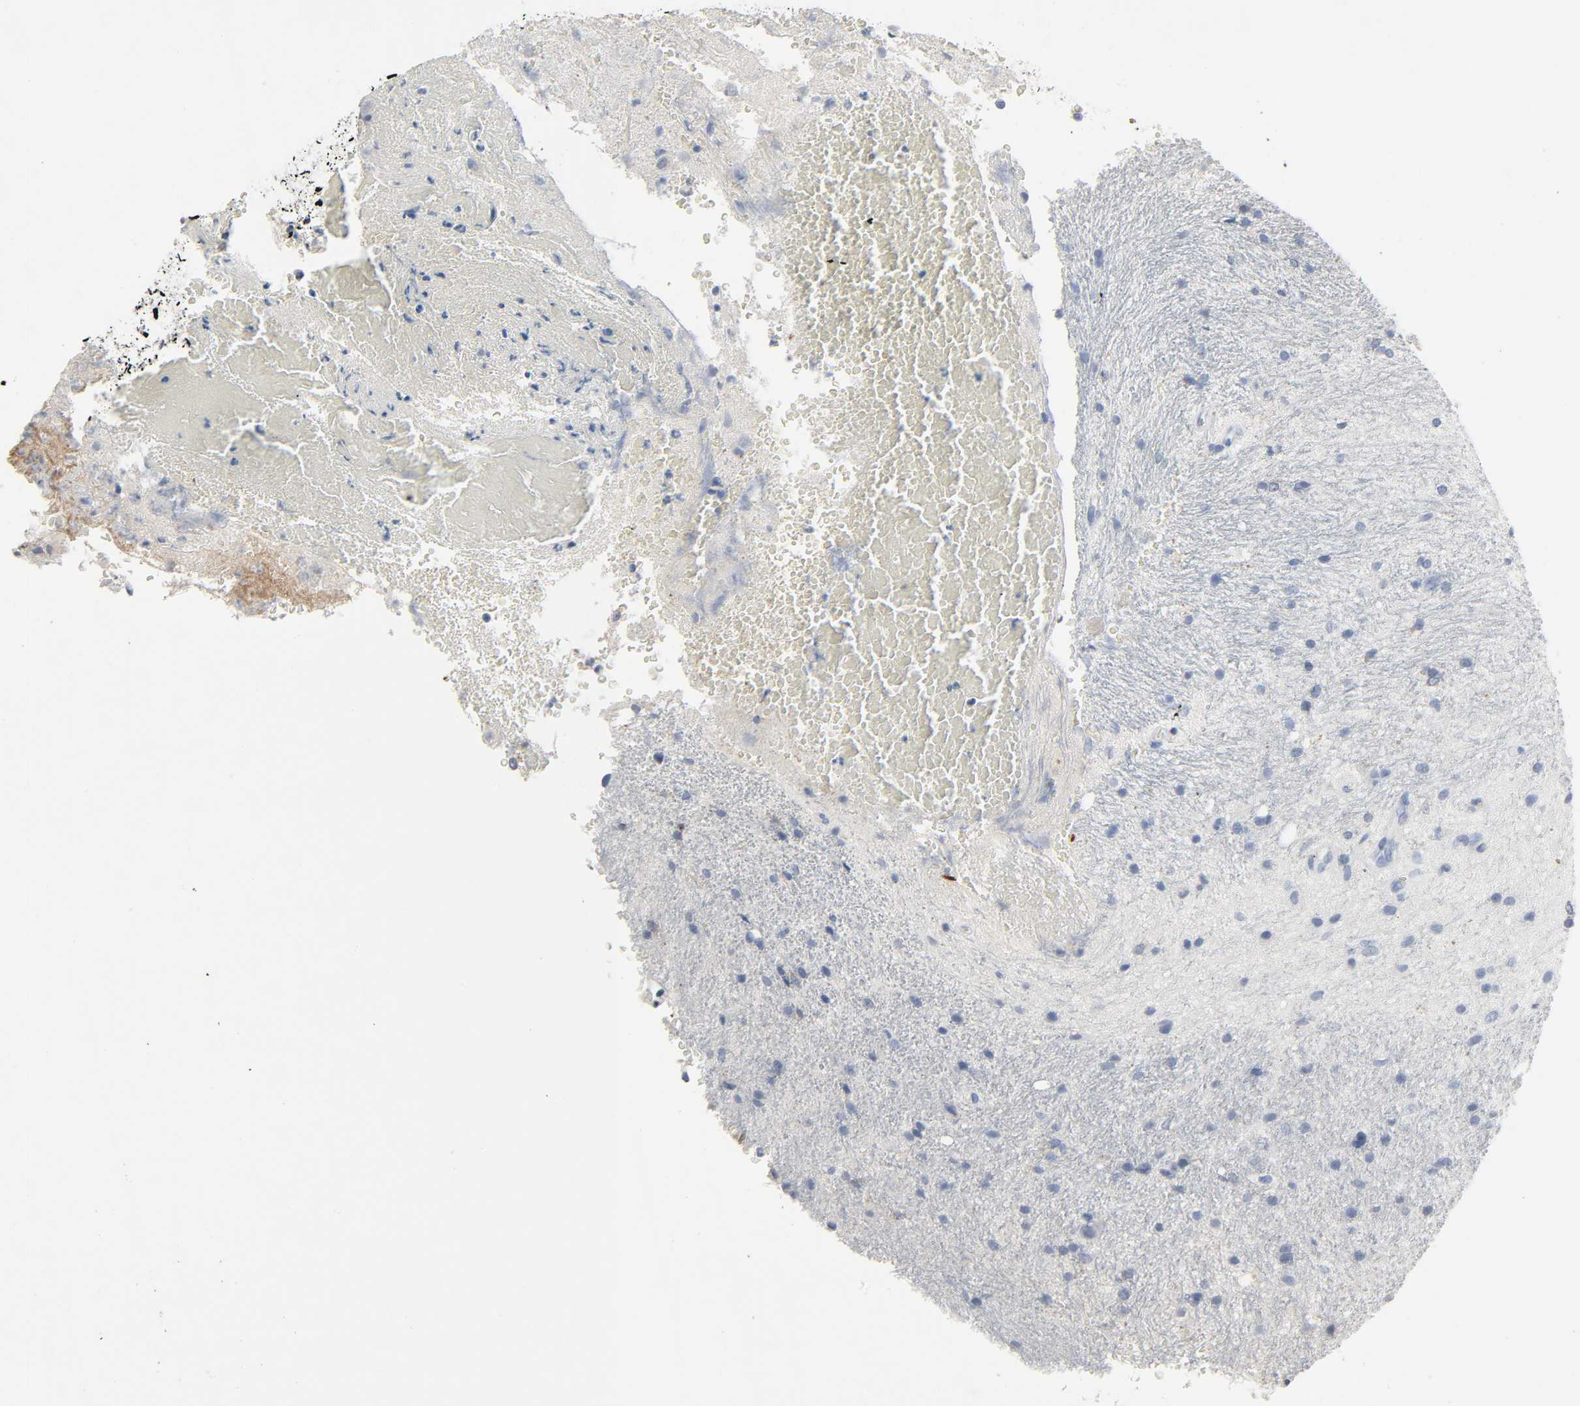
{"staining": {"intensity": "weak", "quantity": "25%-75%", "location": "cytoplasmic/membranous"}, "tissue": "glioma", "cell_type": "Tumor cells", "image_type": "cancer", "snomed": [{"axis": "morphology", "description": "Normal tissue, NOS"}, {"axis": "morphology", "description": "Glioma, malignant, High grade"}, {"axis": "topography", "description": "Cerebral cortex"}], "caption": "Immunohistochemistry photomicrograph of neoplastic tissue: glioma stained using immunohistochemistry (IHC) shows low levels of weak protein expression localized specifically in the cytoplasmic/membranous of tumor cells, appearing as a cytoplasmic/membranous brown color.", "gene": "FBLN5", "patient": {"sex": "male", "age": 56}}